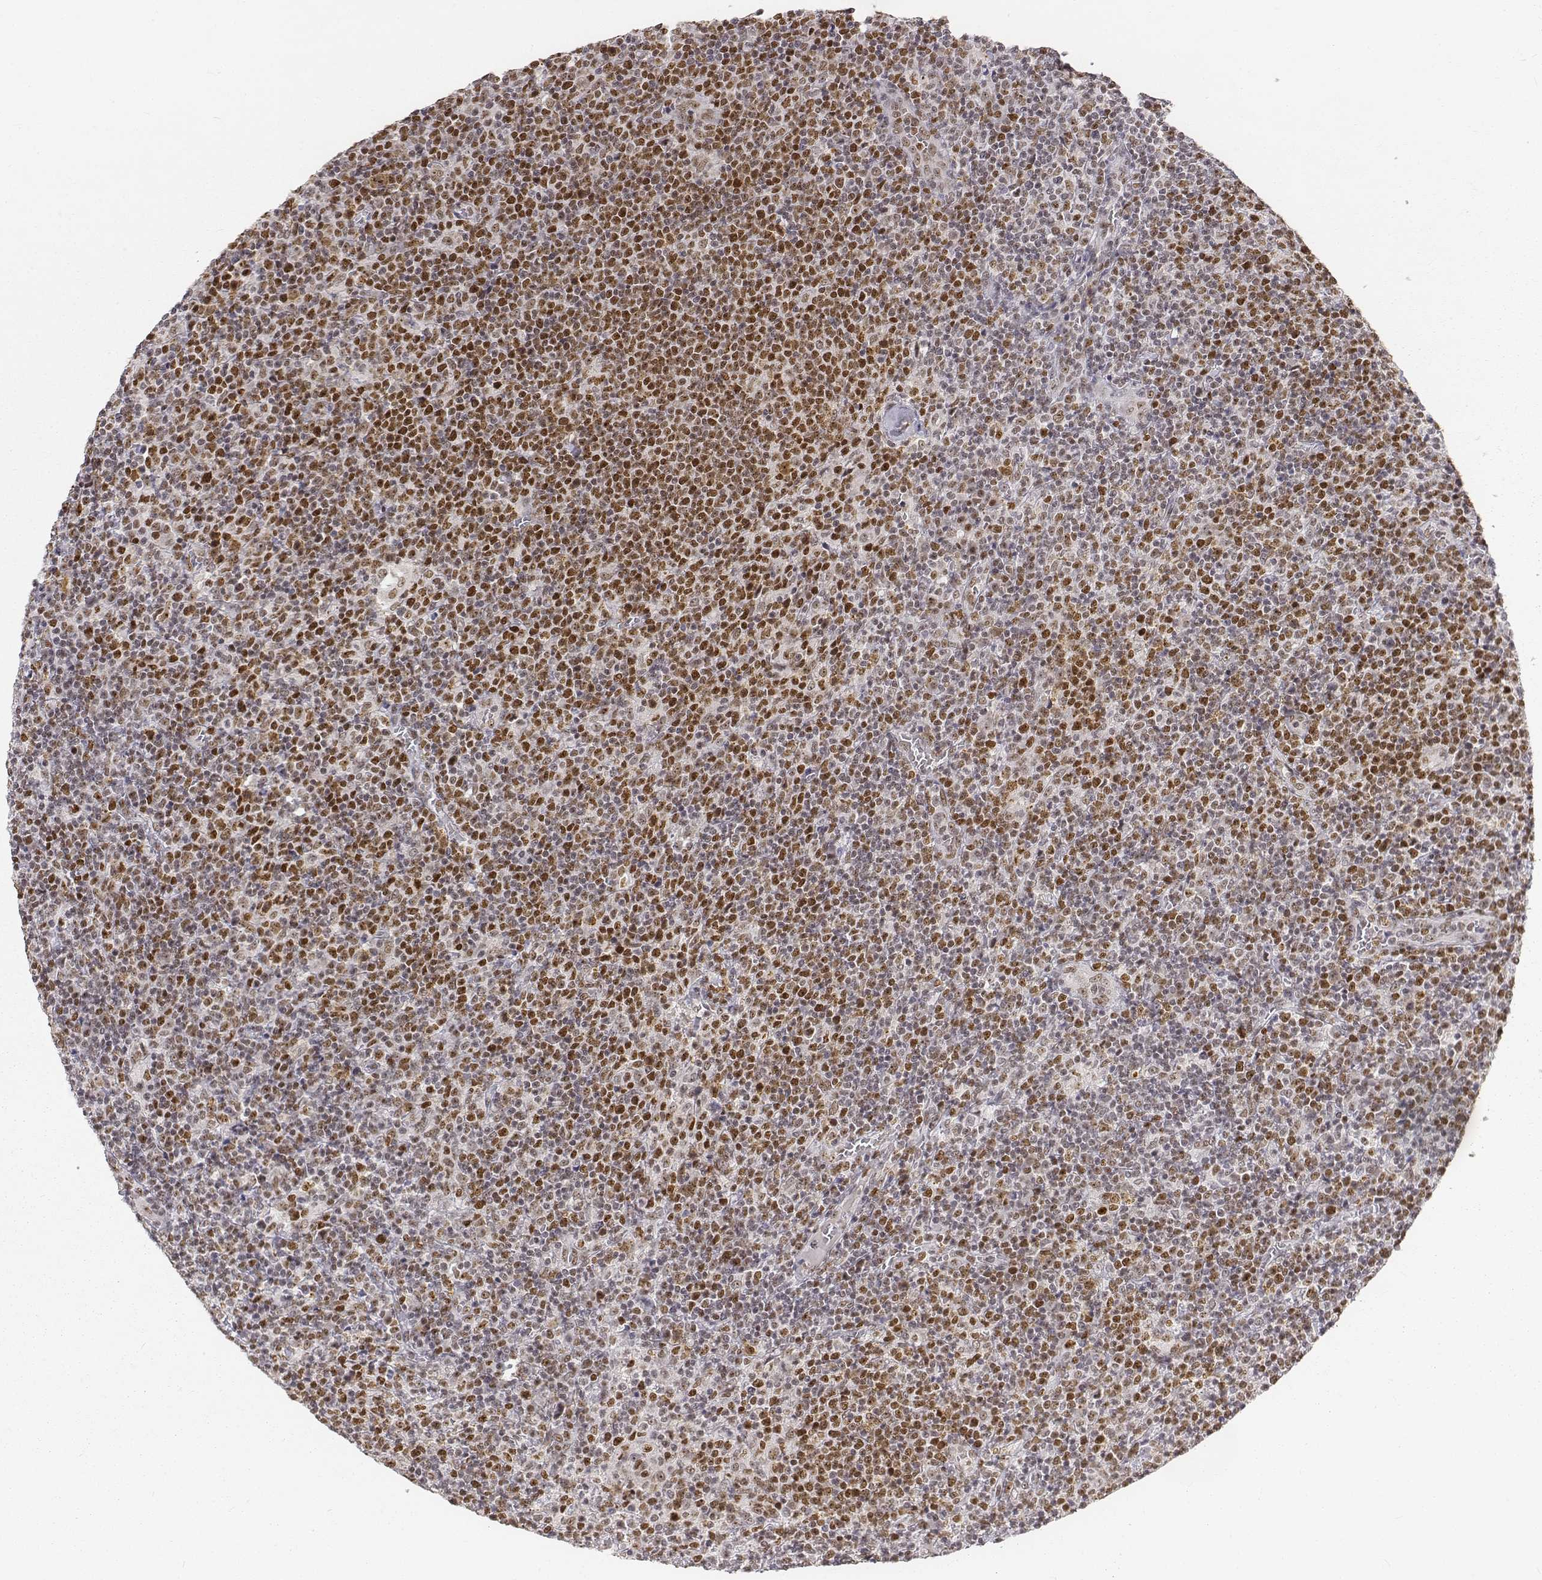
{"staining": {"intensity": "moderate", "quantity": ">75%", "location": "nuclear"}, "tissue": "lymphoma", "cell_type": "Tumor cells", "image_type": "cancer", "snomed": [{"axis": "morphology", "description": "Malignant lymphoma, non-Hodgkin's type, High grade"}, {"axis": "topography", "description": "Lymph node"}], "caption": "There is medium levels of moderate nuclear expression in tumor cells of high-grade malignant lymphoma, non-Hodgkin's type, as demonstrated by immunohistochemical staining (brown color).", "gene": "PHF6", "patient": {"sex": "male", "age": 61}}